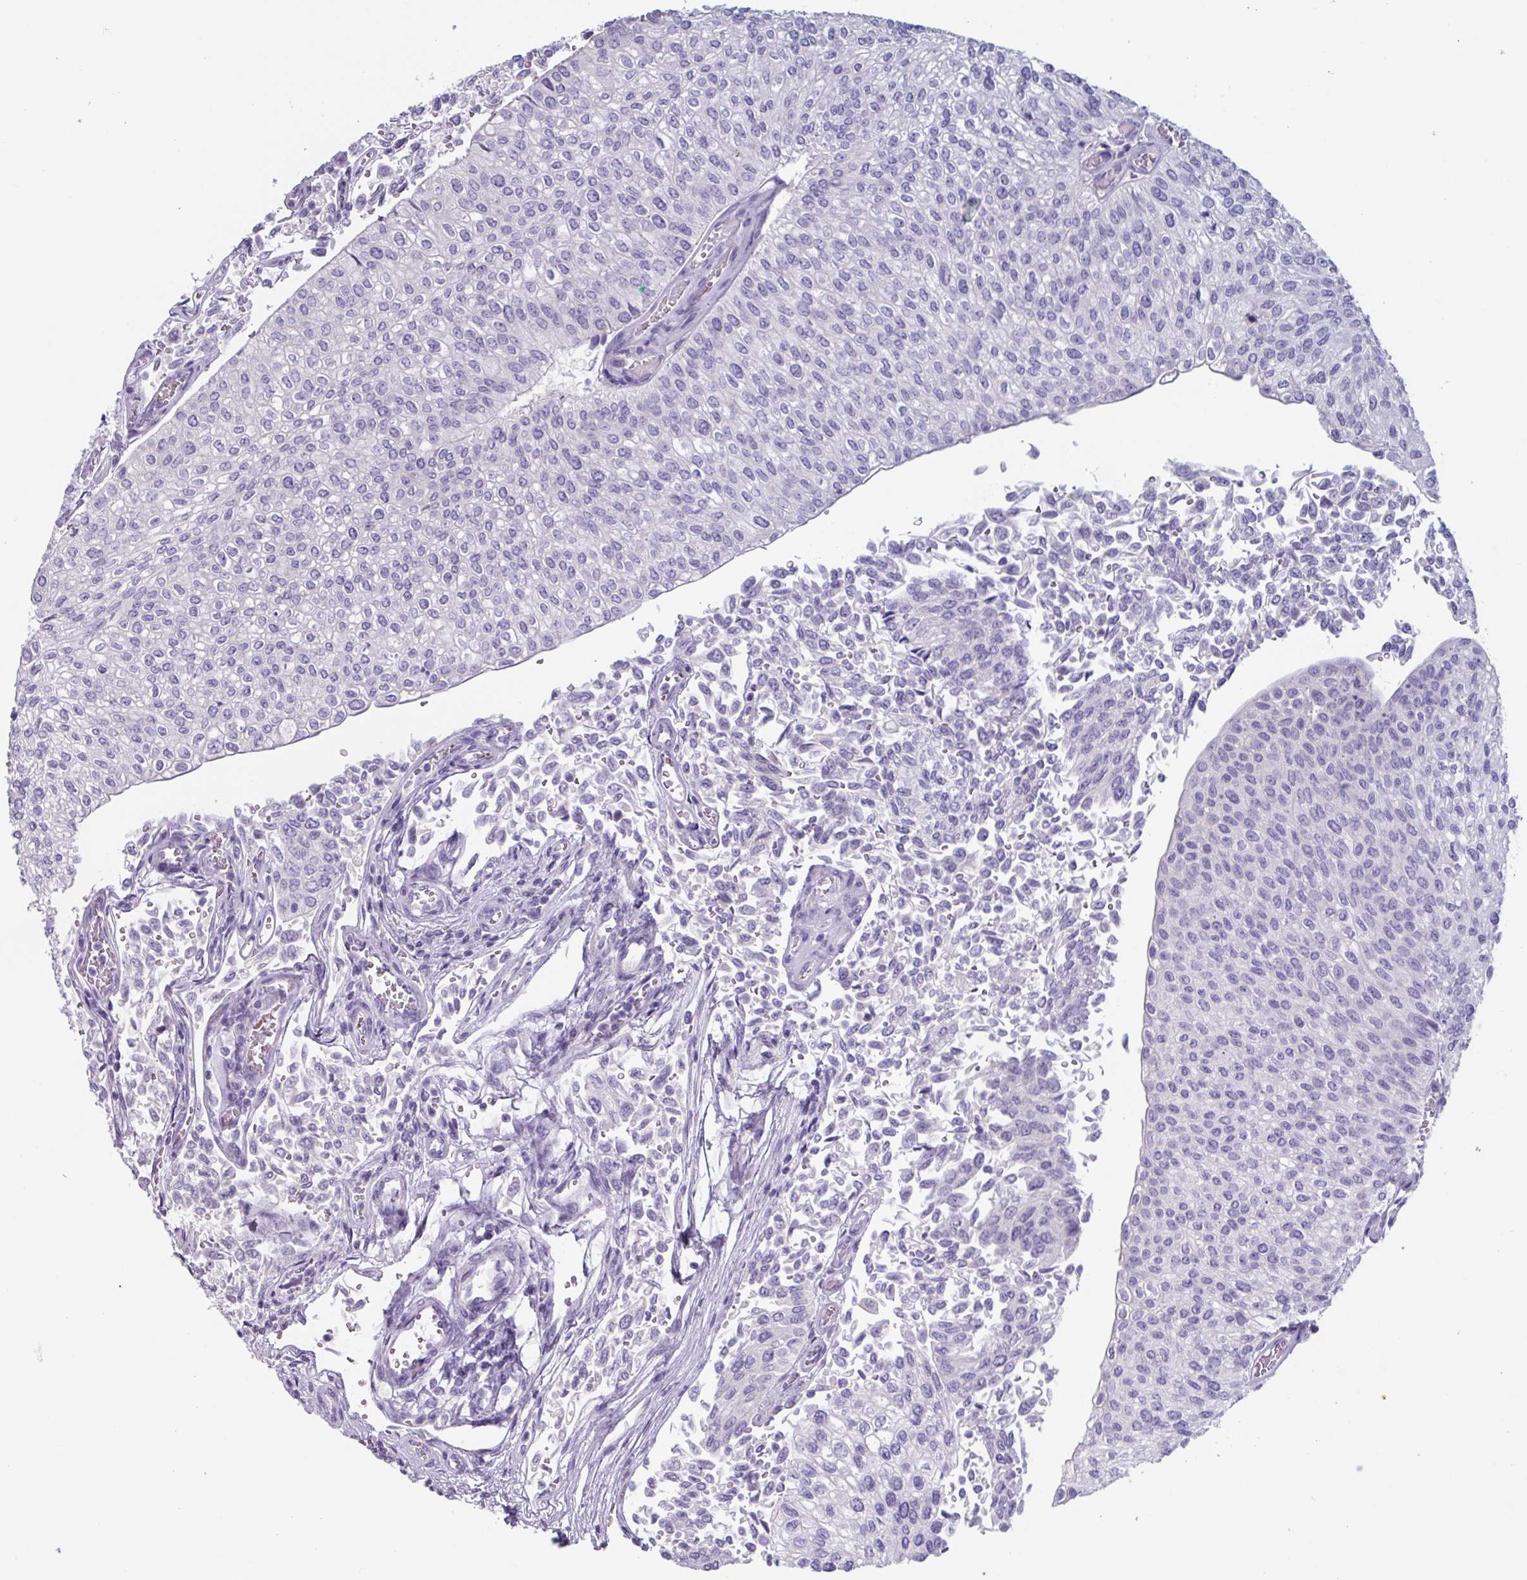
{"staining": {"intensity": "negative", "quantity": "none", "location": "none"}, "tissue": "urothelial cancer", "cell_type": "Tumor cells", "image_type": "cancer", "snomed": [{"axis": "morphology", "description": "Urothelial carcinoma, NOS"}, {"axis": "topography", "description": "Urinary bladder"}], "caption": "Tumor cells show no significant expression in urothelial cancer. The staining was performed using DAB to visualize the protein expression in brown, while the nuclei were stained in blue with hematoxylin (Magnification: 20x).", "gene": "OR2T10", "patient": {"sex": "male", "age": 59}}